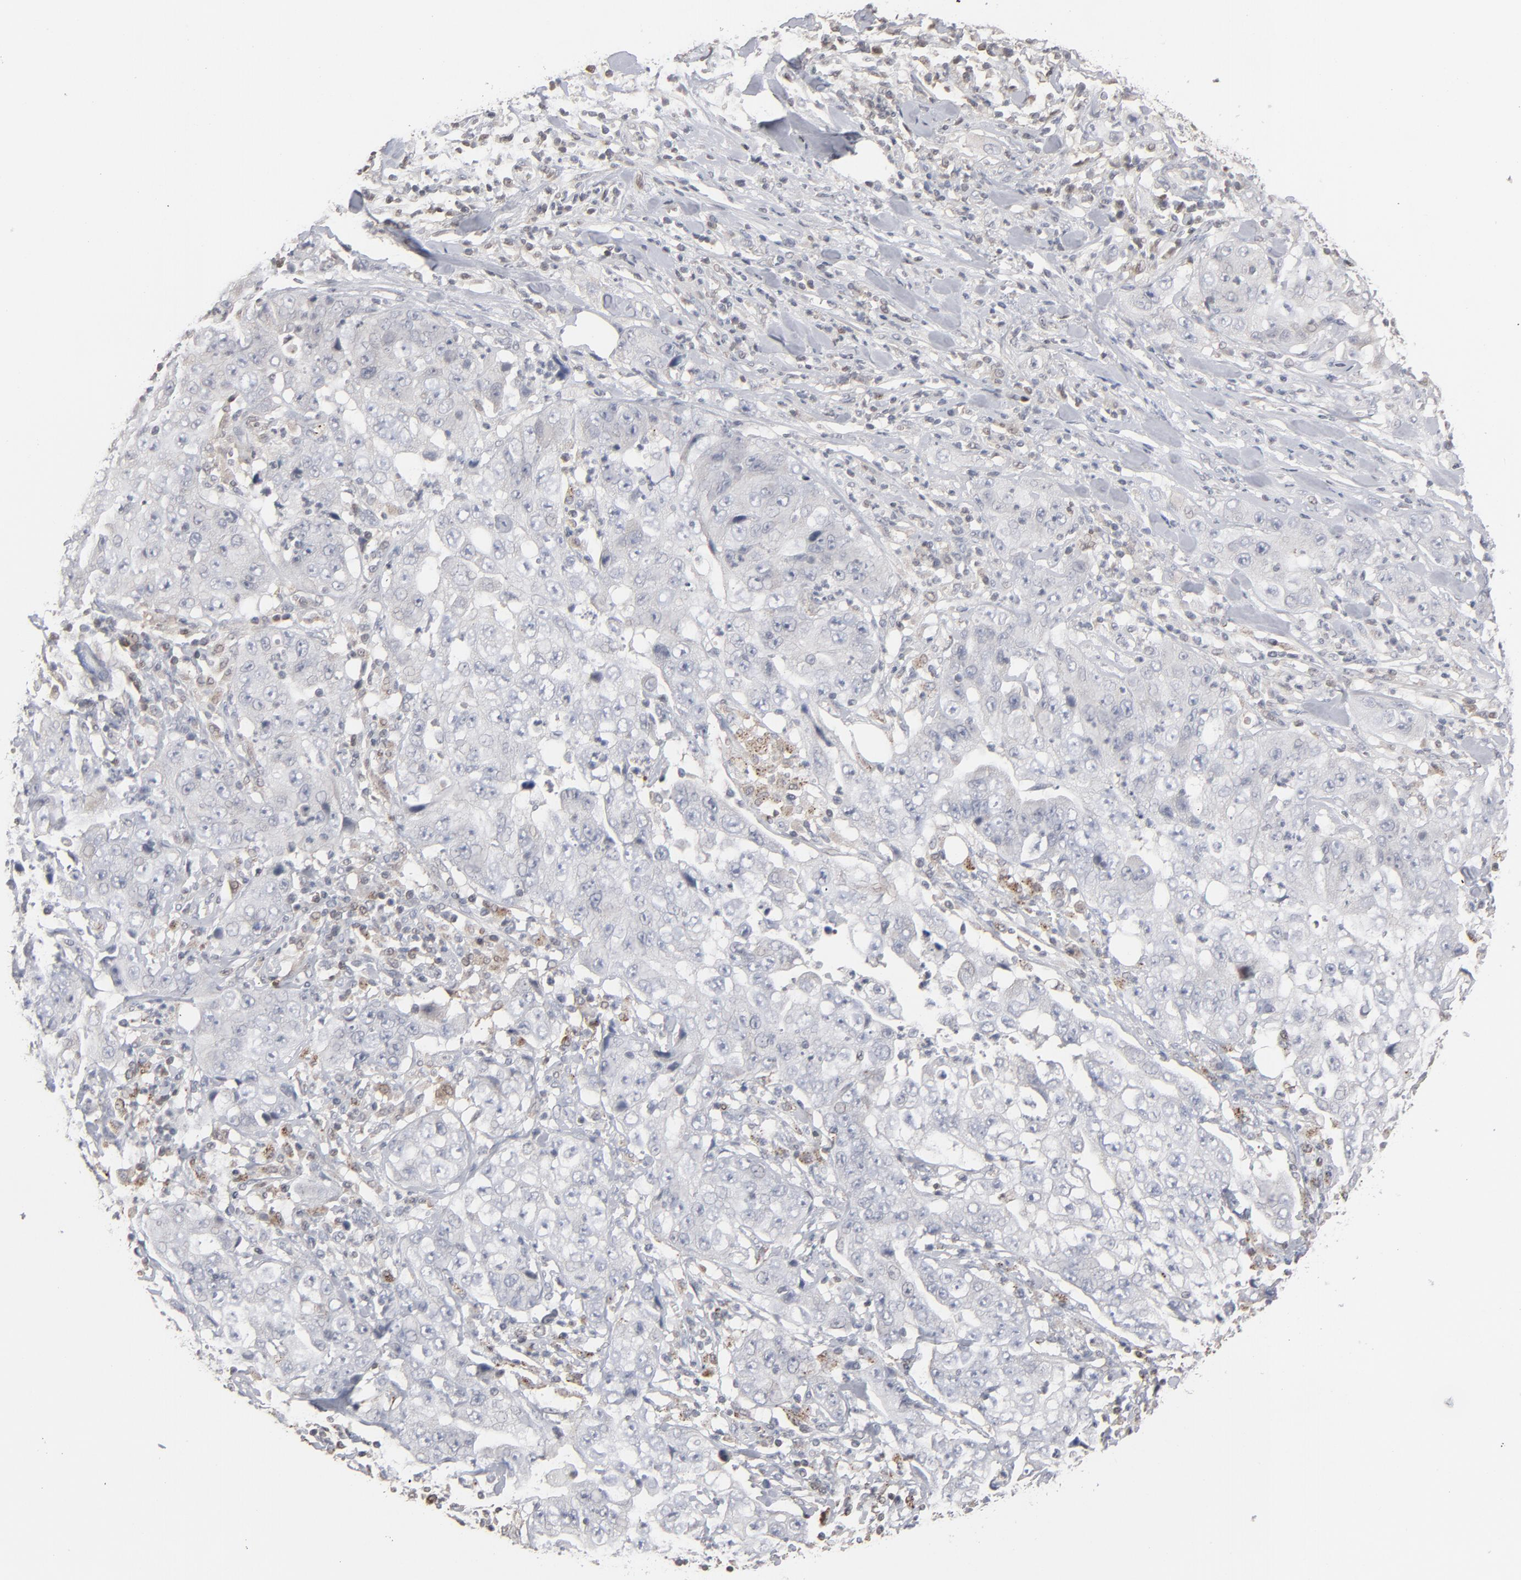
{"staining": {"intensity": "negative", "quantity": "none", "location": "none"}, "tissue": "lung cancer", "cell_type": "Tumor cells", "image_type": "cancer", "snomed": [{"axis": "morphology", "description": "Squamous cell carcinoma, NOS"}, {"axis": "topography", "description": "Lung"}], "caption": "This is a micrograph of immunohistochemistry staining of lung cancer (squamous cell carcinoma), which shows no staining in tumor cells. Nuclei are stained in blue.", "gene": "STAT4", "patient": {"sex": "male", "age": 64}}